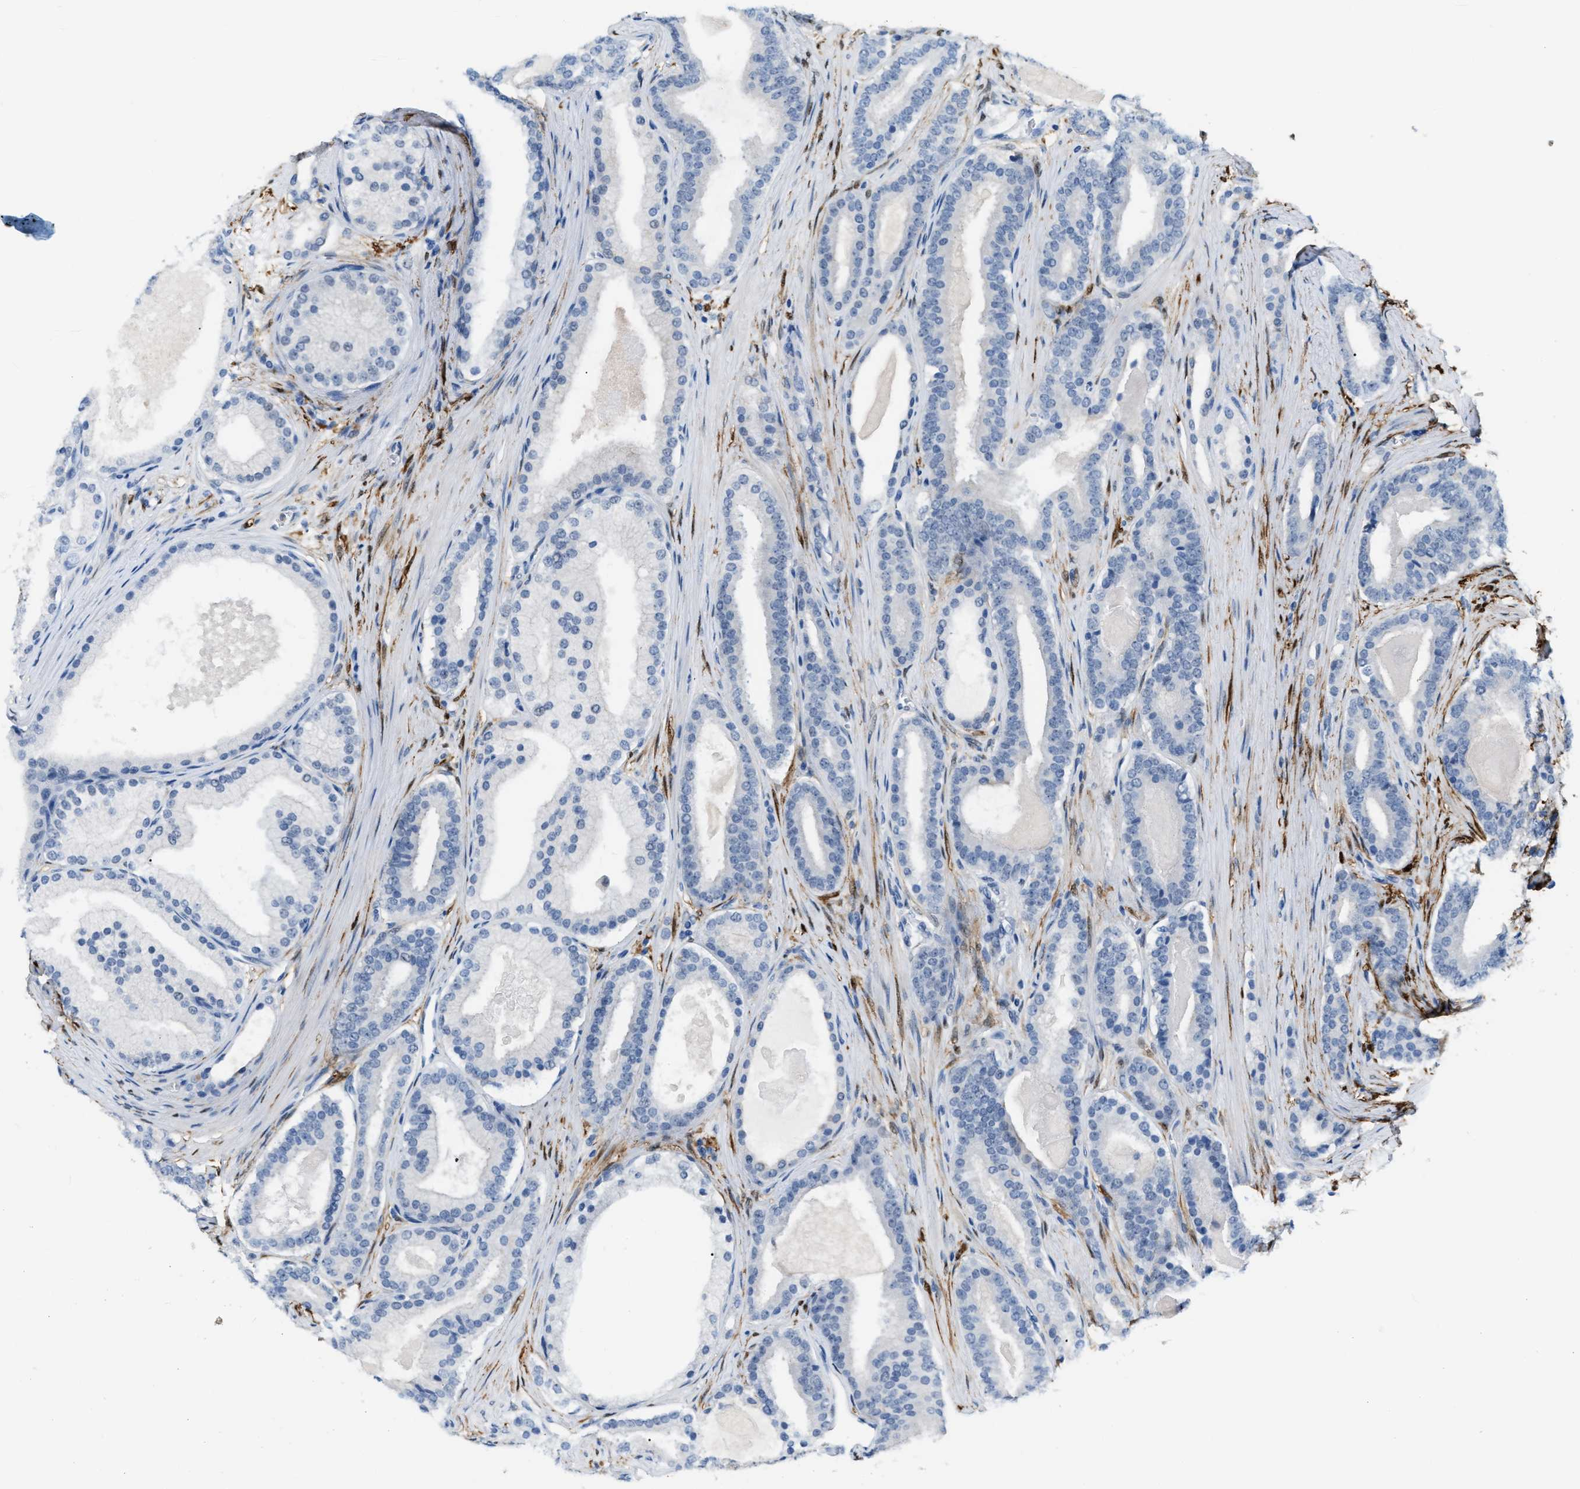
{"staining": {"intensity": "negative", "quantity": "none", "location": "none"}, "tissue": "prostate cancer", "cell_type": "Tumor cells", "image_type": "cancer", "snomed": [{"axis": "morphology", "description": "Adenocarcinoma, High grade"}, {"axis": "topography", "description": "Prostate"}], "caption": "This is an immunohistochemistry histopathology image of human prostate cancer. There is no positivity in tumor cells.", "gene": "PHRF1", "patient": {"sex": "male", "age": 60}}